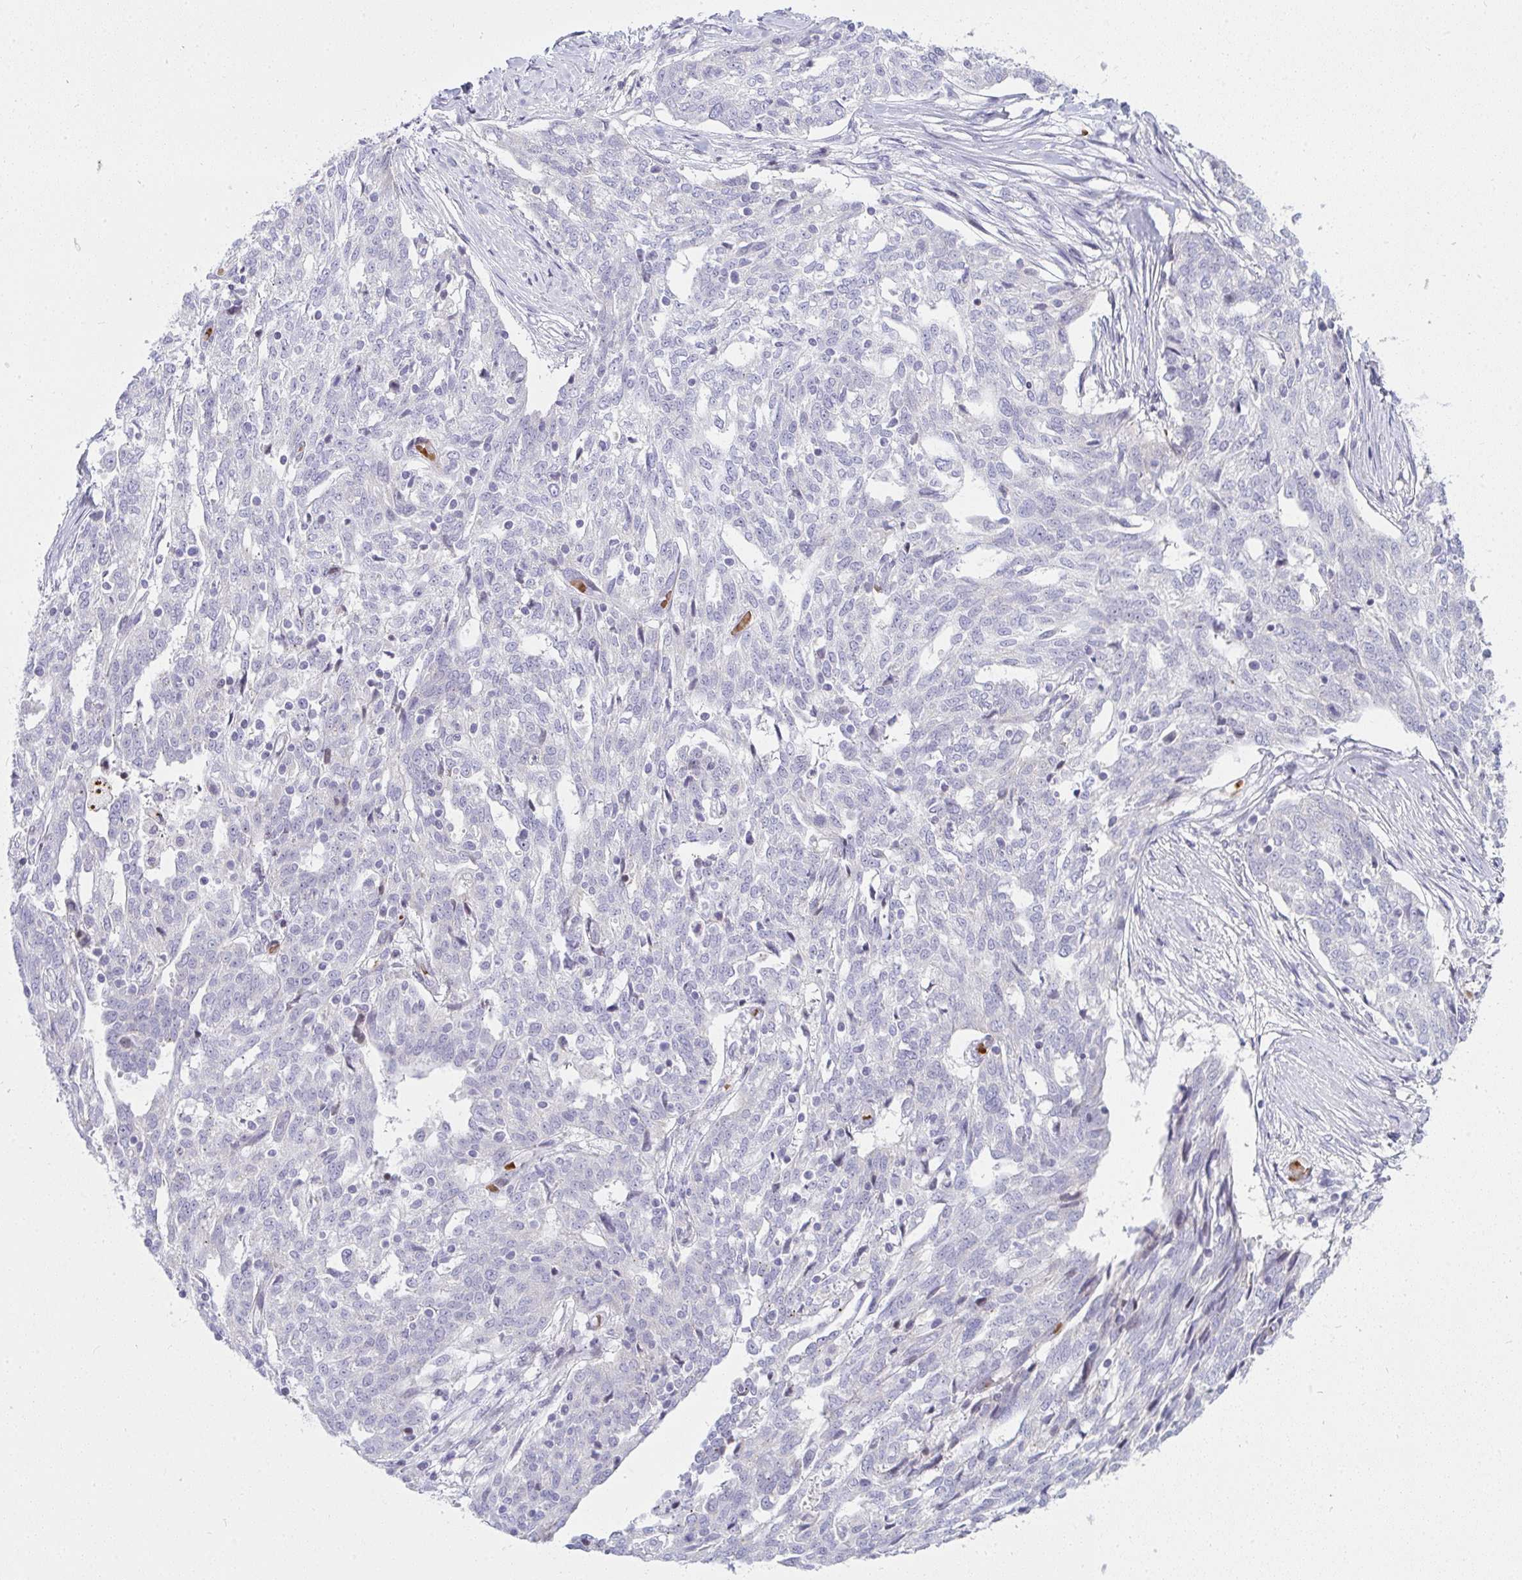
{"staining": {"intensity": "negative", "quantity": "none", "location": "none"}, "tissue": "ovarian cancer", "cell_type": "Tumor cells", "image_type": "cancer", "snomed": [{"axis": "morphology", "description": "Cystadenocarcinoma, serous, NOS"}, {"axis": "topography", "description": "Ovary"}], "caption": "Immunohistochemical staining of ovarian cancer (serous cystadenocarcinoma) demonstrates no significant expression in tumor cells.", "gene": "ZNF182", "patient": {"sex": "female", "age": 67}}